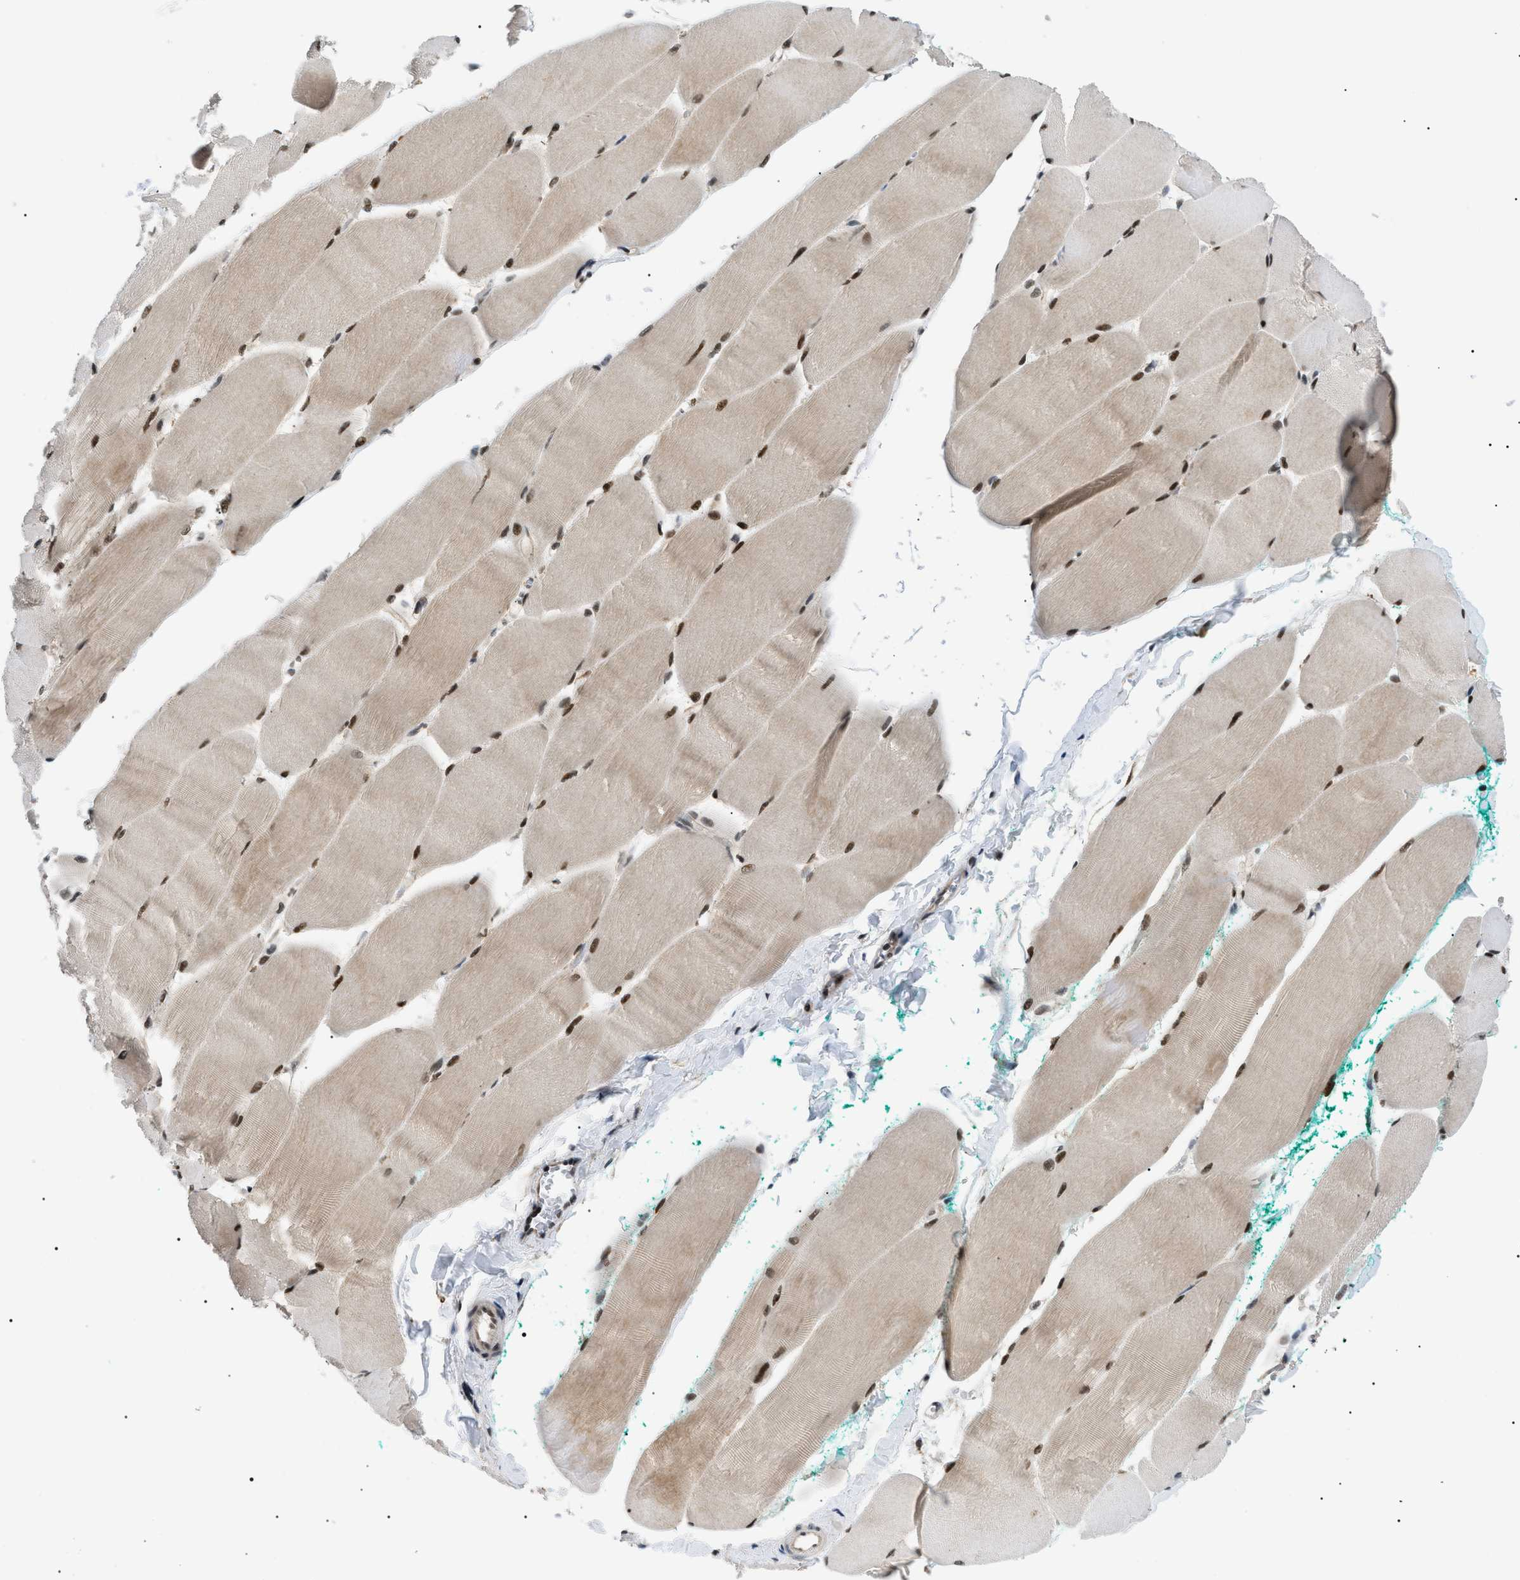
{"staining": {"intensity": "strong", "quantity": ">75%", "location": "cytoplasmic/membranous,nuclear"}, "tissue": "skeletal muscle", "cell_type": "Myocytes", "image_type": "normal", "snomed": [{"axis": "morphology", "description": "Normal tissue, NOS"}, {"axis": "morphology", "description": "Squamous cell carcinoma, NOS"}, {"axis": "topography", "description": "Skeletal muscle"}], "caption": "Immunohistochemical staining of unremarkable human skeletal muscle exhibits high levels of strong cytoplasmic/membranous,nuclear expression in about >75% of myocytes.", "gene": "RBM15", "patient": {"sex": "male", "age": 51}}